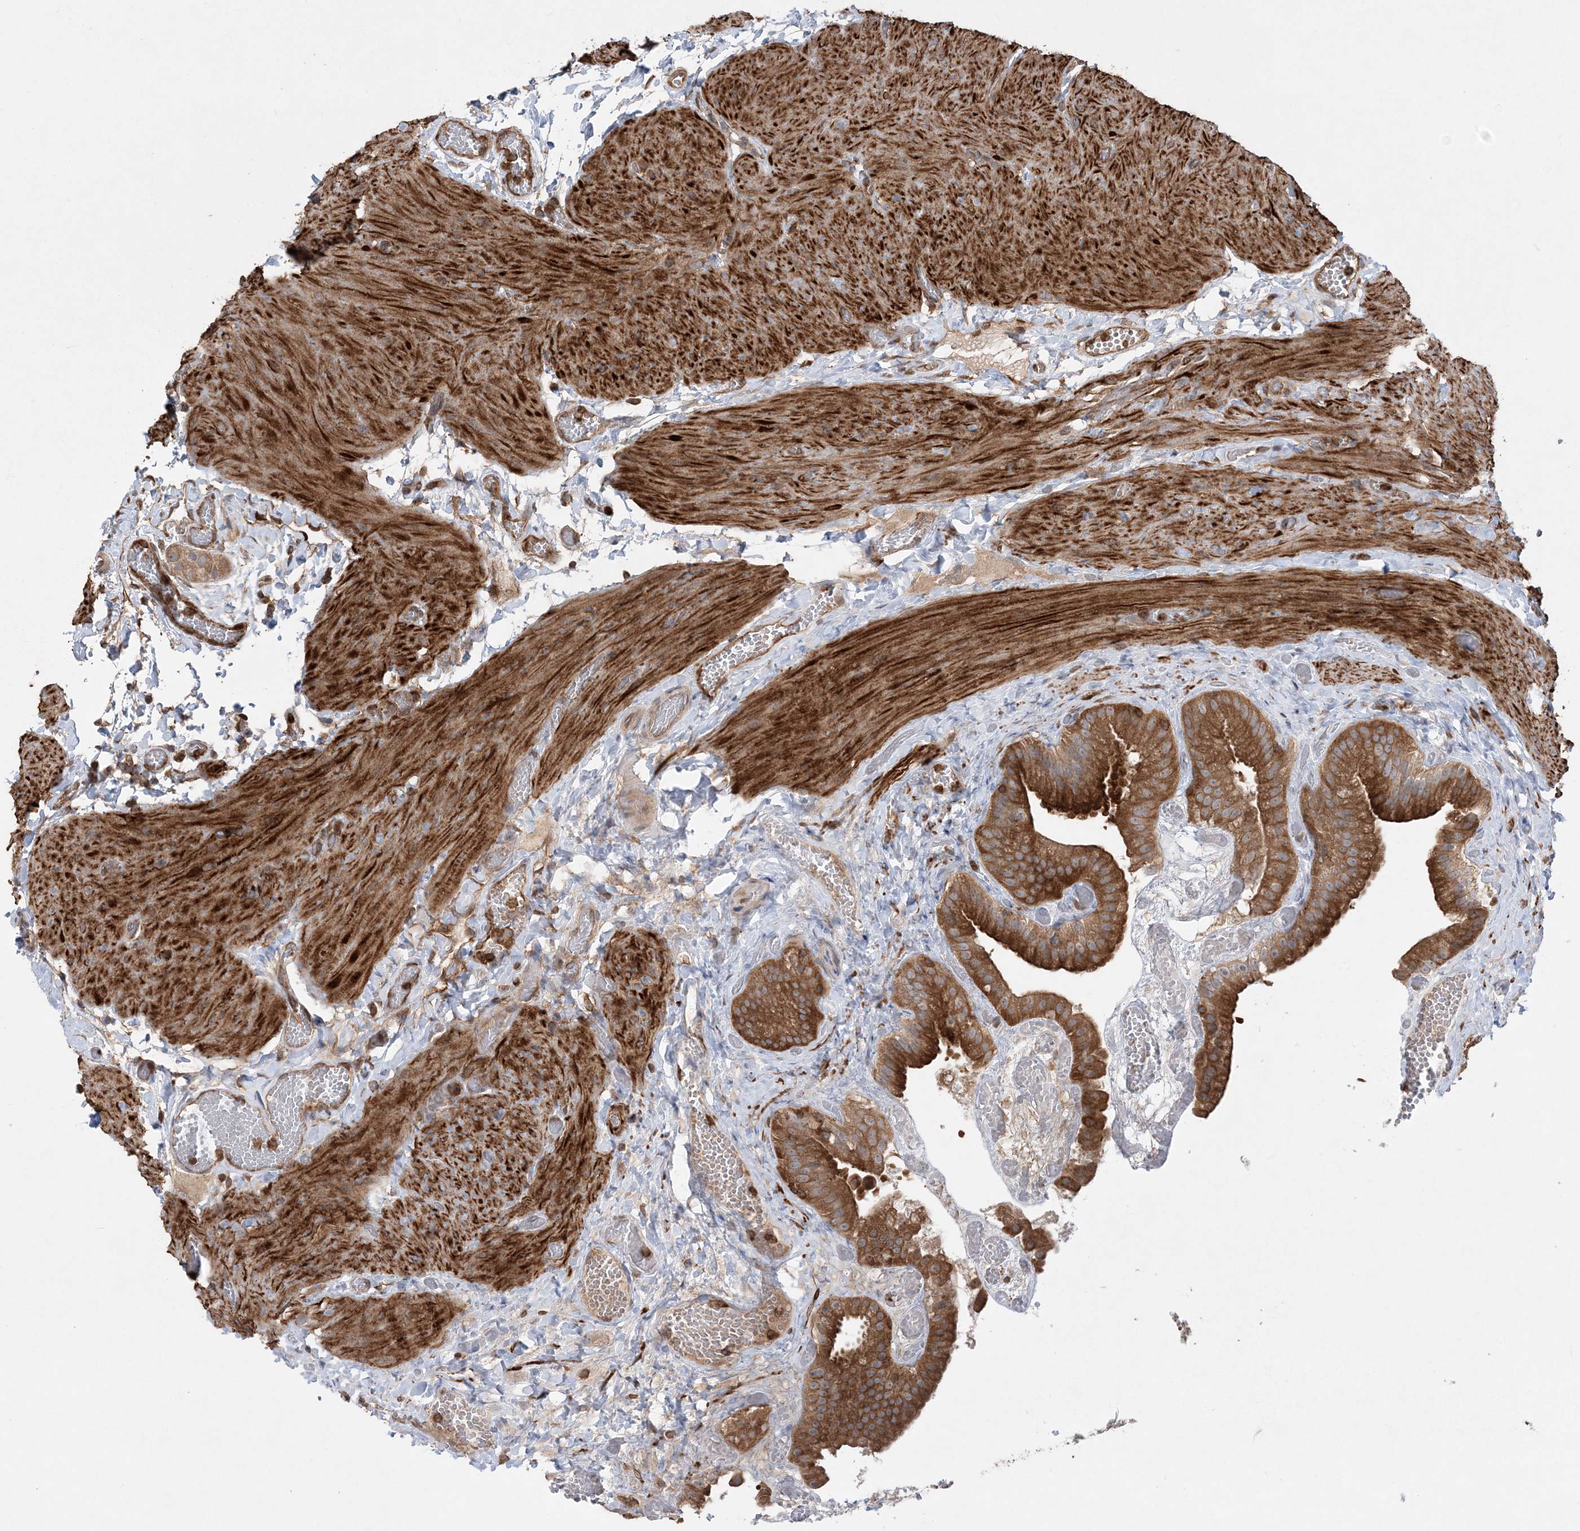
{"staining": {"intensity": "strong", "quantity": ">75%", "location": "cytoplasmic/membranous"}, "tissue": "gallbladder", "cell_type": "Glandular cells", "image_type": "normal", "snomed": [{"axis": "morphology", "description": "Normal tissue, NOS"}, {"axis": "topography", "description": "Gallbladder"}], "caption": "Protein expression analysis of benign gallbladder reveals strong cytoplasmic/membranous positivity in approximately >75% of glandular cells.", "gene": "ACAP2", "patient": {"sex": "female", "age": 64}}